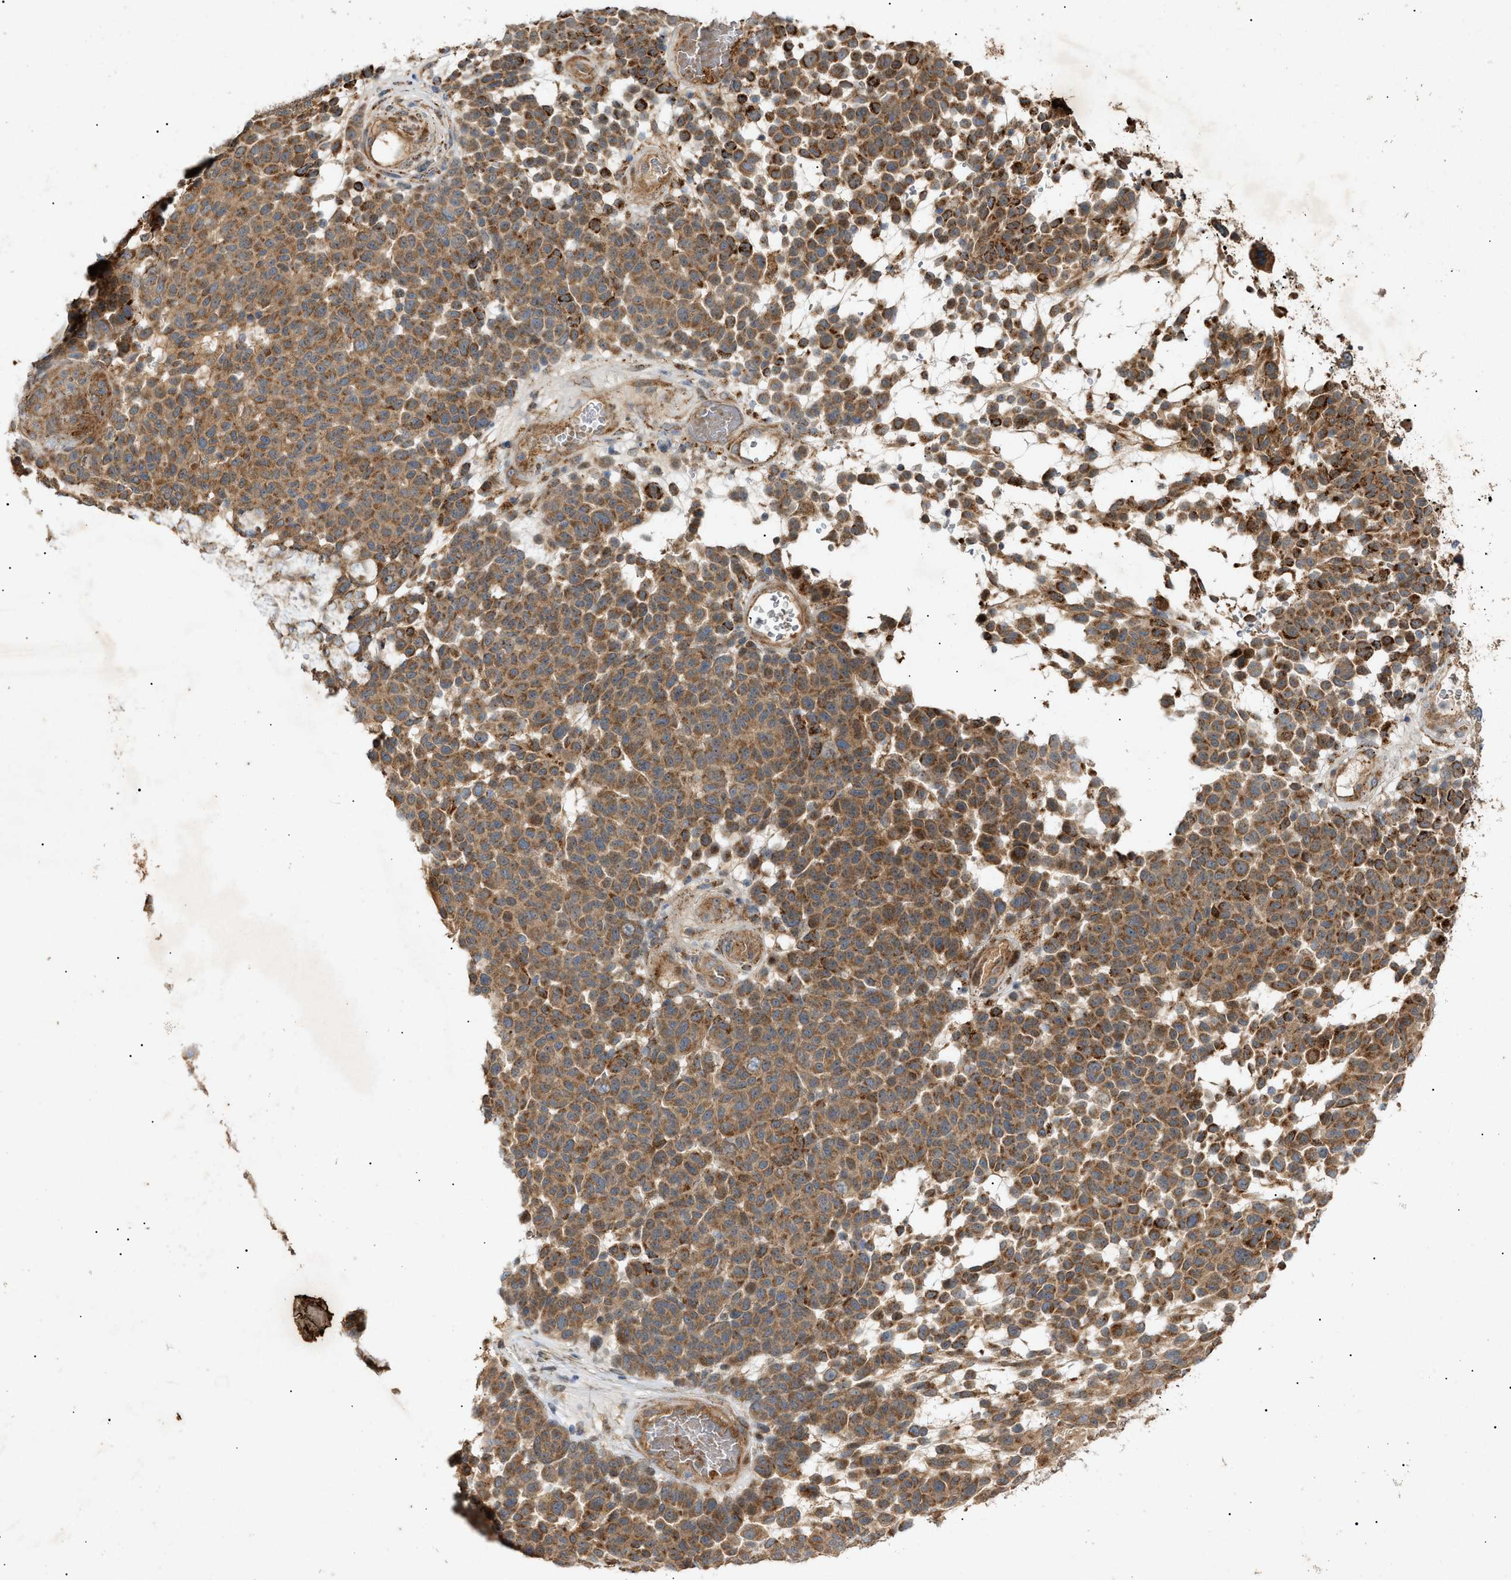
{"staining": {"intensity": "moderate", "quantity": ">75%", "location": "cytoplasmic/membranous"}, "tissue": "melanoma", "cell_type": "Tumor cells", "image_type": "cancer", "snomed": [{"axis": "morphology", "description": "Malignant melanoma, NOS"}, {"axis": "topography", "description": "Skin"}], "caption": "Melanoma stained with DAB (3,3'-diaminobenzidine) immunohistochemistry exhibits medium levels of moderate cytoplasmic/membranous positivity in approximately >75% of tumor cells. The staining was performed using DAB (3,3'-diaminobenzidine) to visualize the protein expression in brown, while the nuclei were stained in blue with hematoxylin (Magnification: 20x).", "gene": "MTCH1", "patient": {"sex": "male", "age": 59}}